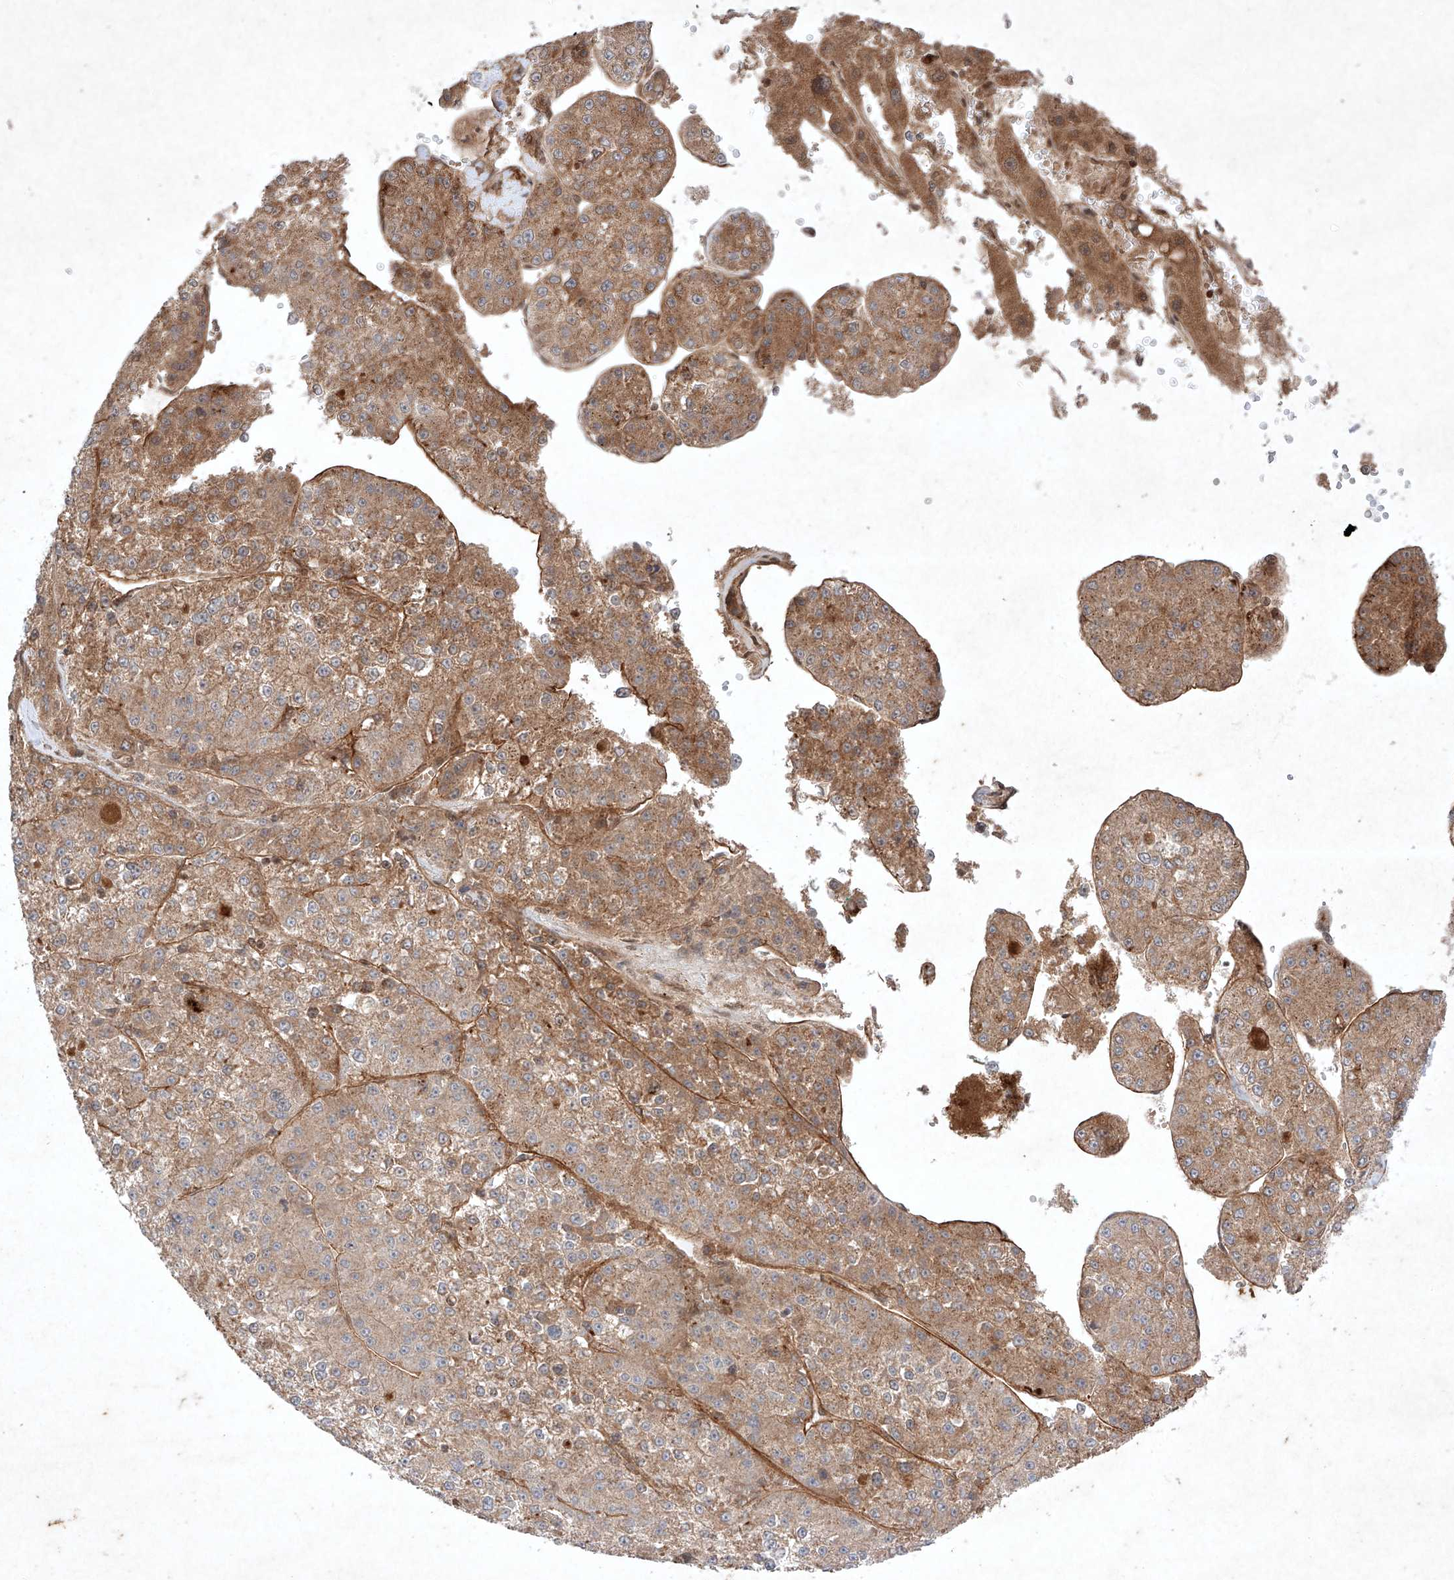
{"staining": {"intensity": "moderate", "quantity": "25%-75%", "location": "cytoplasmic/membranous"}, "tissue": "liver cancer", "cell_type": "Tumor cells", "image_type": "cancer", "snomed": [{"axis": "morphology", "description": "Carcinoma, Hepatocellular, NOS"}, {"axis": "topography", "description": "Liver"}], "caption": "Human liver cancer (hepatocellular carcinoma) stained with a protein marker exhibits moderate staining in tumor cells.", "gene": "RNF31", "patient": {"sex": "female", "age": 73}}